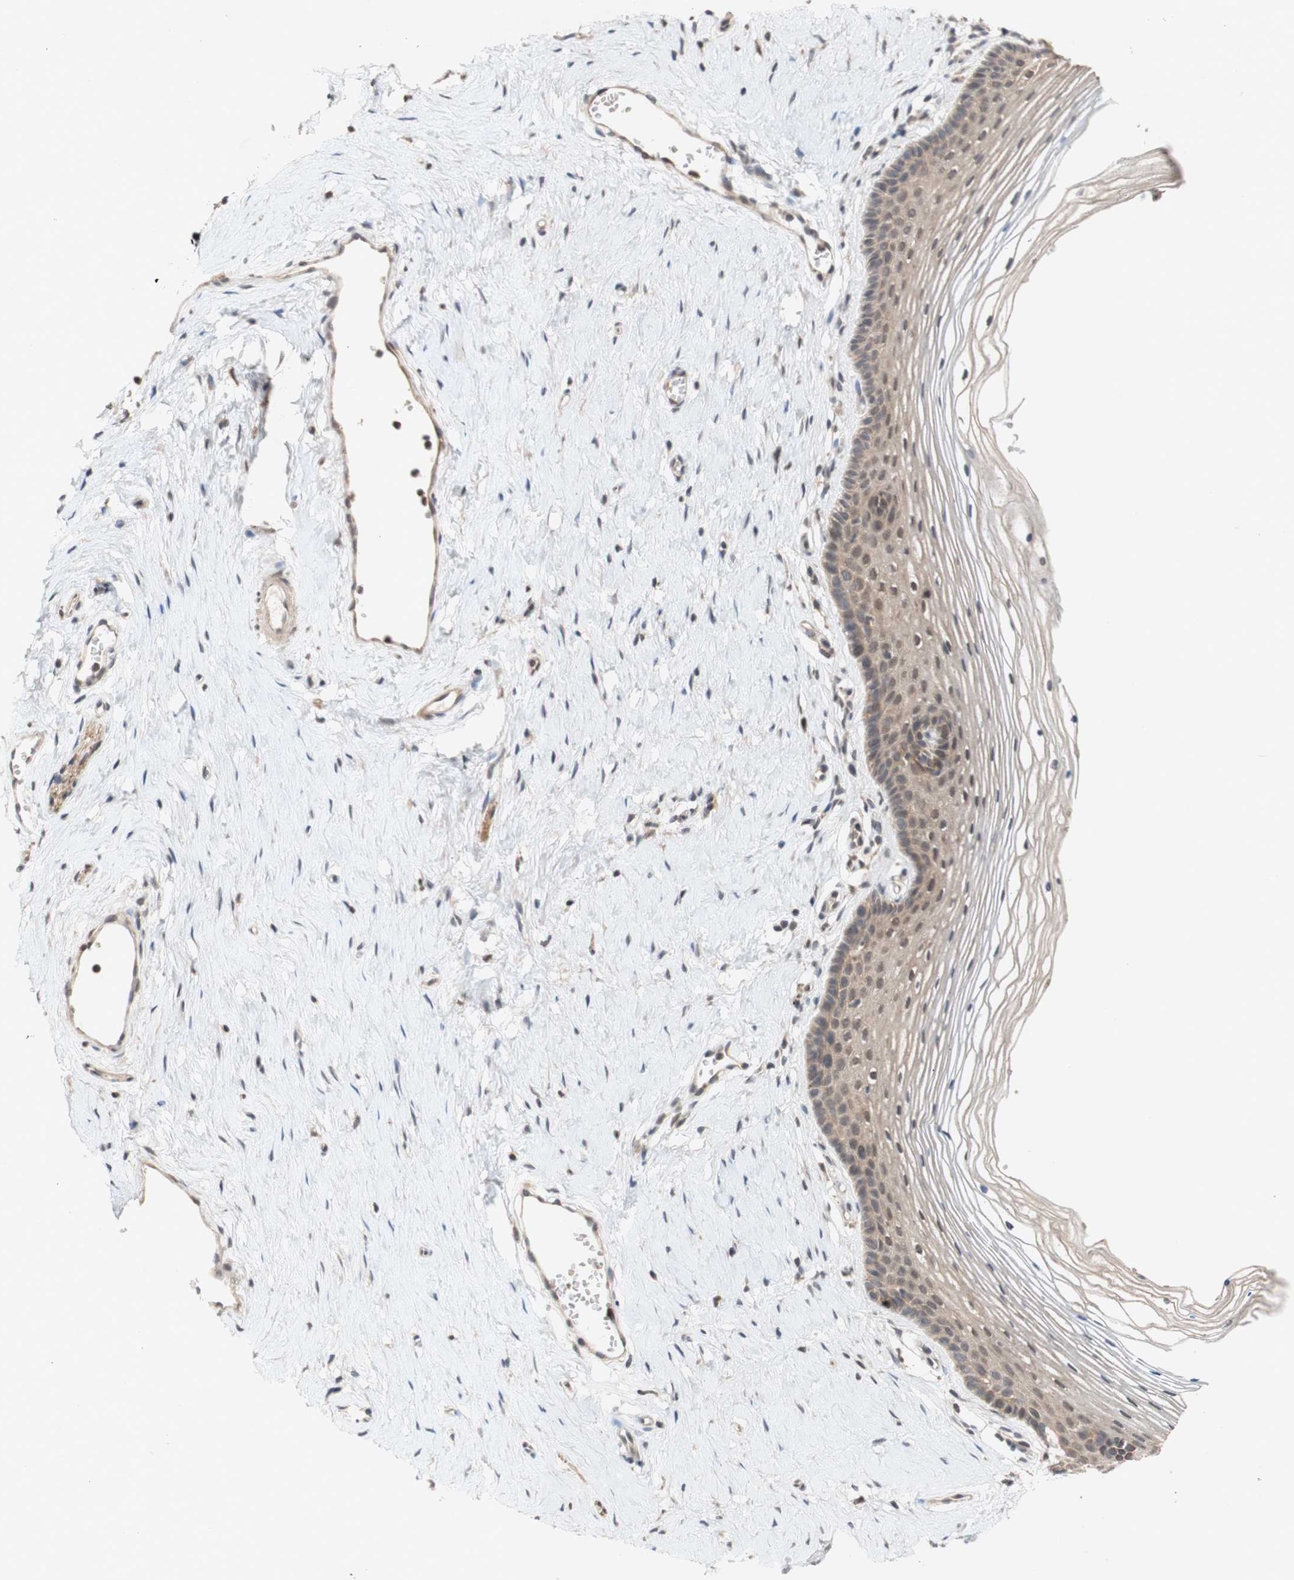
{"staining": {"intensity": "moderate", "quantity": ">75%", "location": "cytoplasmic/membranous,nuclear"}, "tissue": "vagina", "cell_type": "Squamous epithelial cells", "image_type": "normal", "snomed": [{"axis": "morphology", "description": "Normal tissue, NOS"}, {"axis": "topography", "description": "Vagina"}], "caption": "Moderate cytoplasmic/membranous,nuclear staining for a protein is appreciated in approximately >75% of squamous epithelial cells of benign vagina using IHC.", "gene": "PIN1", "patient": {"sex": "female", "age": 32}}